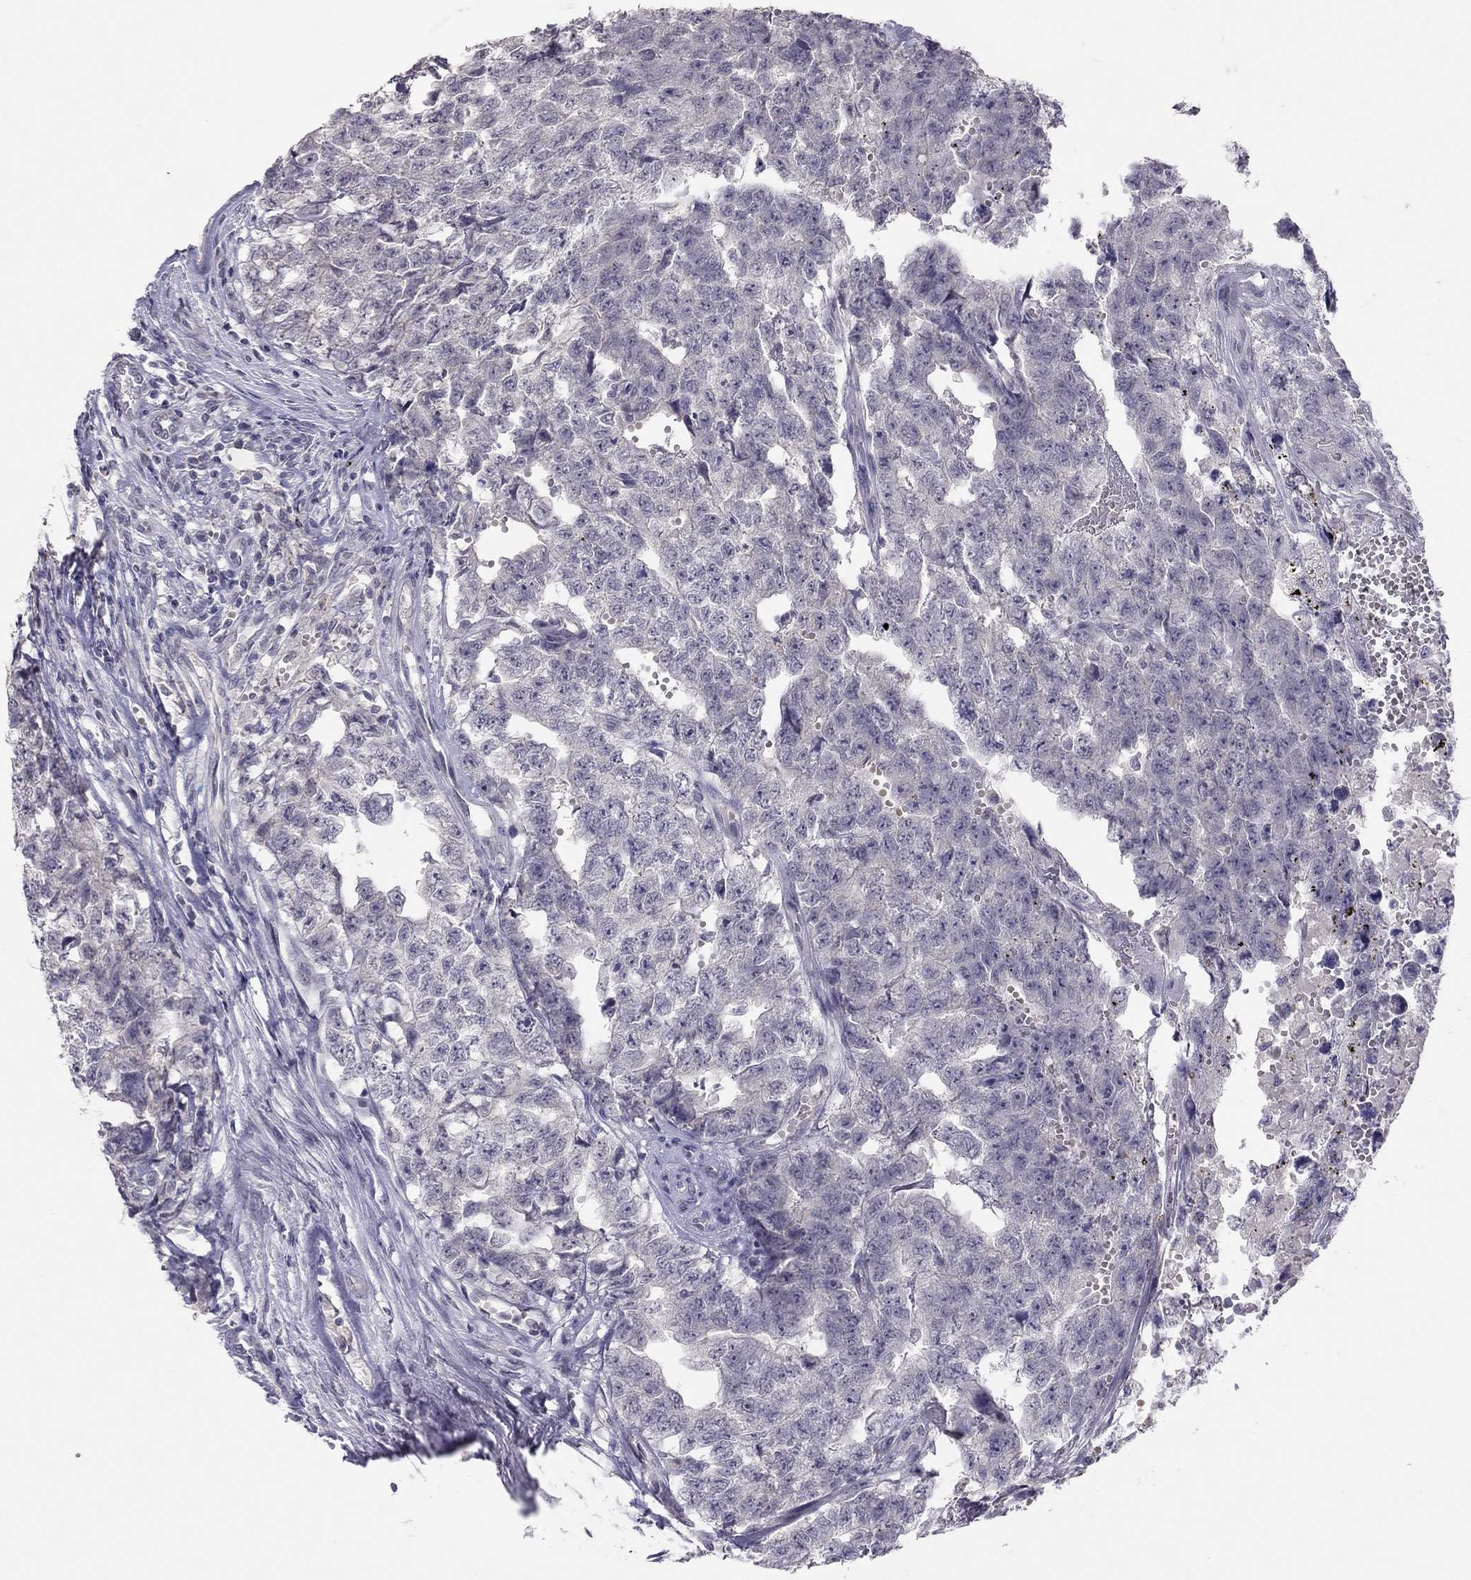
{"staining": {"intensity": "negative", "quantity": "none", "location": "none"}, "tissue": "testis cancer", "cell_type": "Tumor cells", "image_type": "cancer", "snomed": [{"axis": "morphology", "description": "Seminoma, NOS"}, {"axis": "morphology", "description": "Carcinoma, Embryonal, NOS"}, {"axis": "topography", "description": "Testis"}], "caption": "IHC photomicrograph of neoplastic tissue: human seminoma (testis) stained with DAB (3,3'-diaminobenzidine) reveals no significant protein positivity in tumor cells.", "gene": "ADORA2A", "patient": {"sex": "male", "age": 22}}